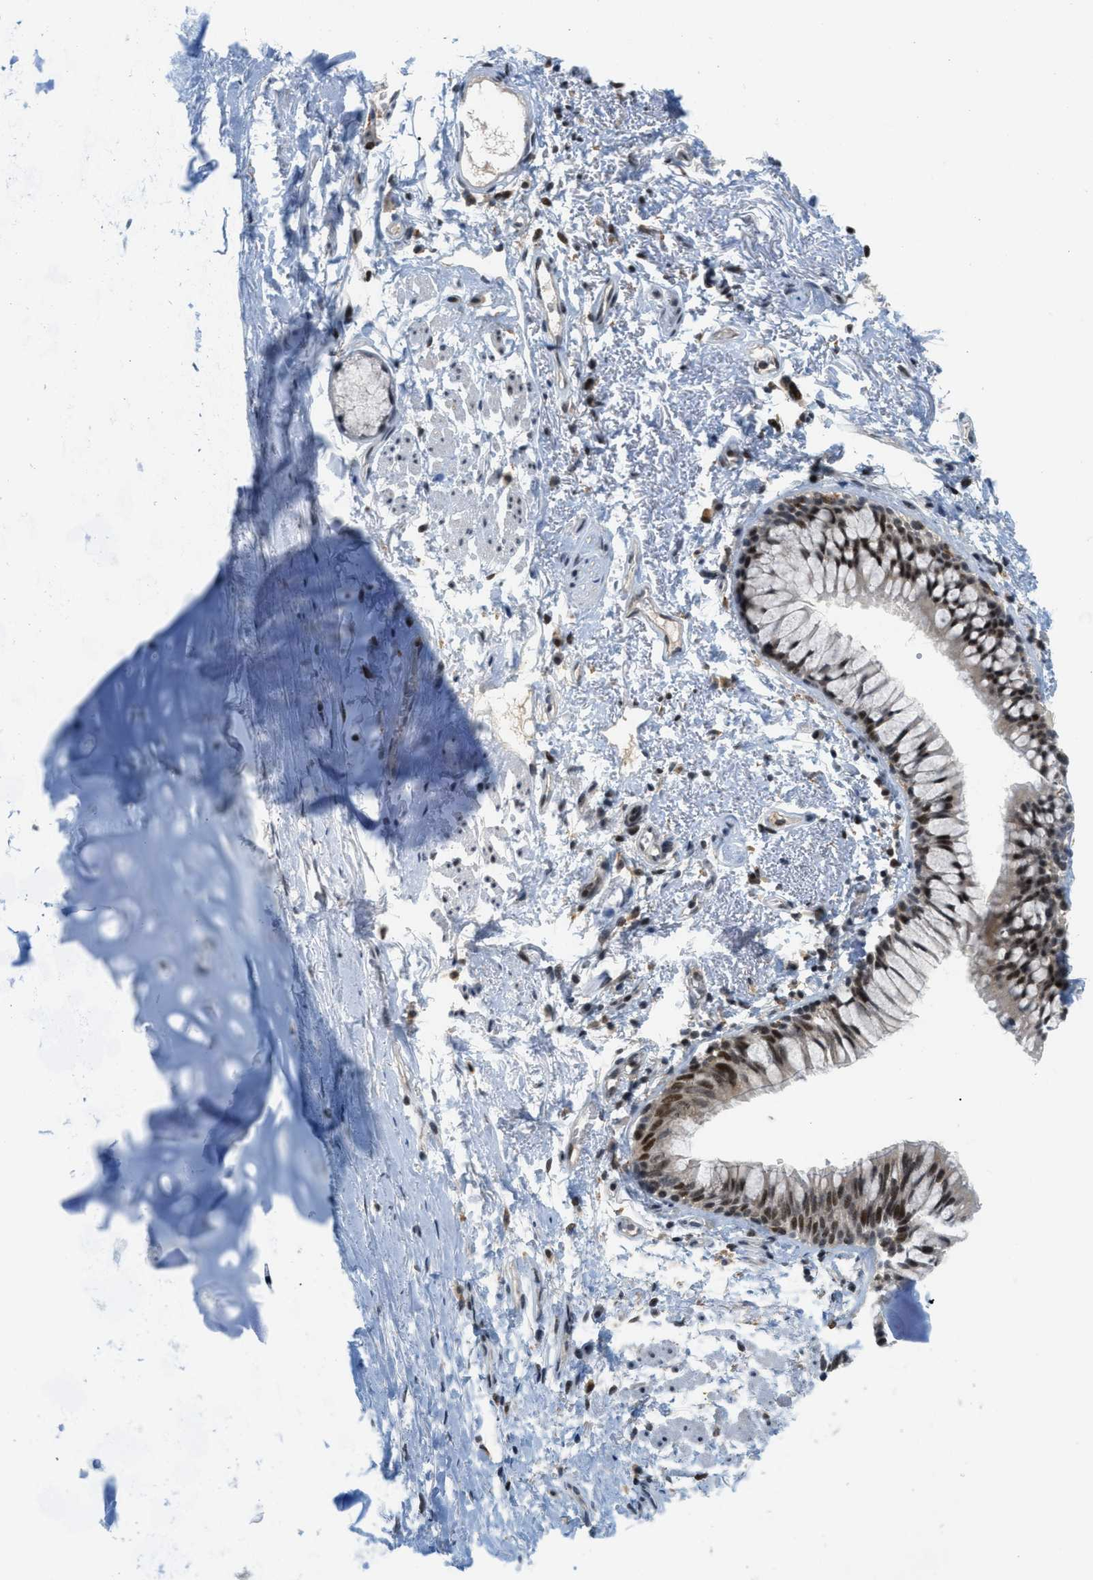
{"staining": {"intensity": "moderate", "quantity": "25%-75%", "location": "cytoplasmic/membranous"}, "tissue": "adipose tissue", "cell_type": "Adipocytes", "image_type": "normal", "snomed": [{"axis": "morphology", "description": "Normal tissue, NOS"}, {"axis": "topography", "description": "Cartilage tissue"}, {"axis": "topography", "description": "Bronchus"}], "caption": "A brown stain highlights moderate cytoplasmic/membranous positivity of a protein in adipocytes of unremarkable human adipose tissue.", "gene": "ING1", "patient": {"sex": "female", "age": 73}}